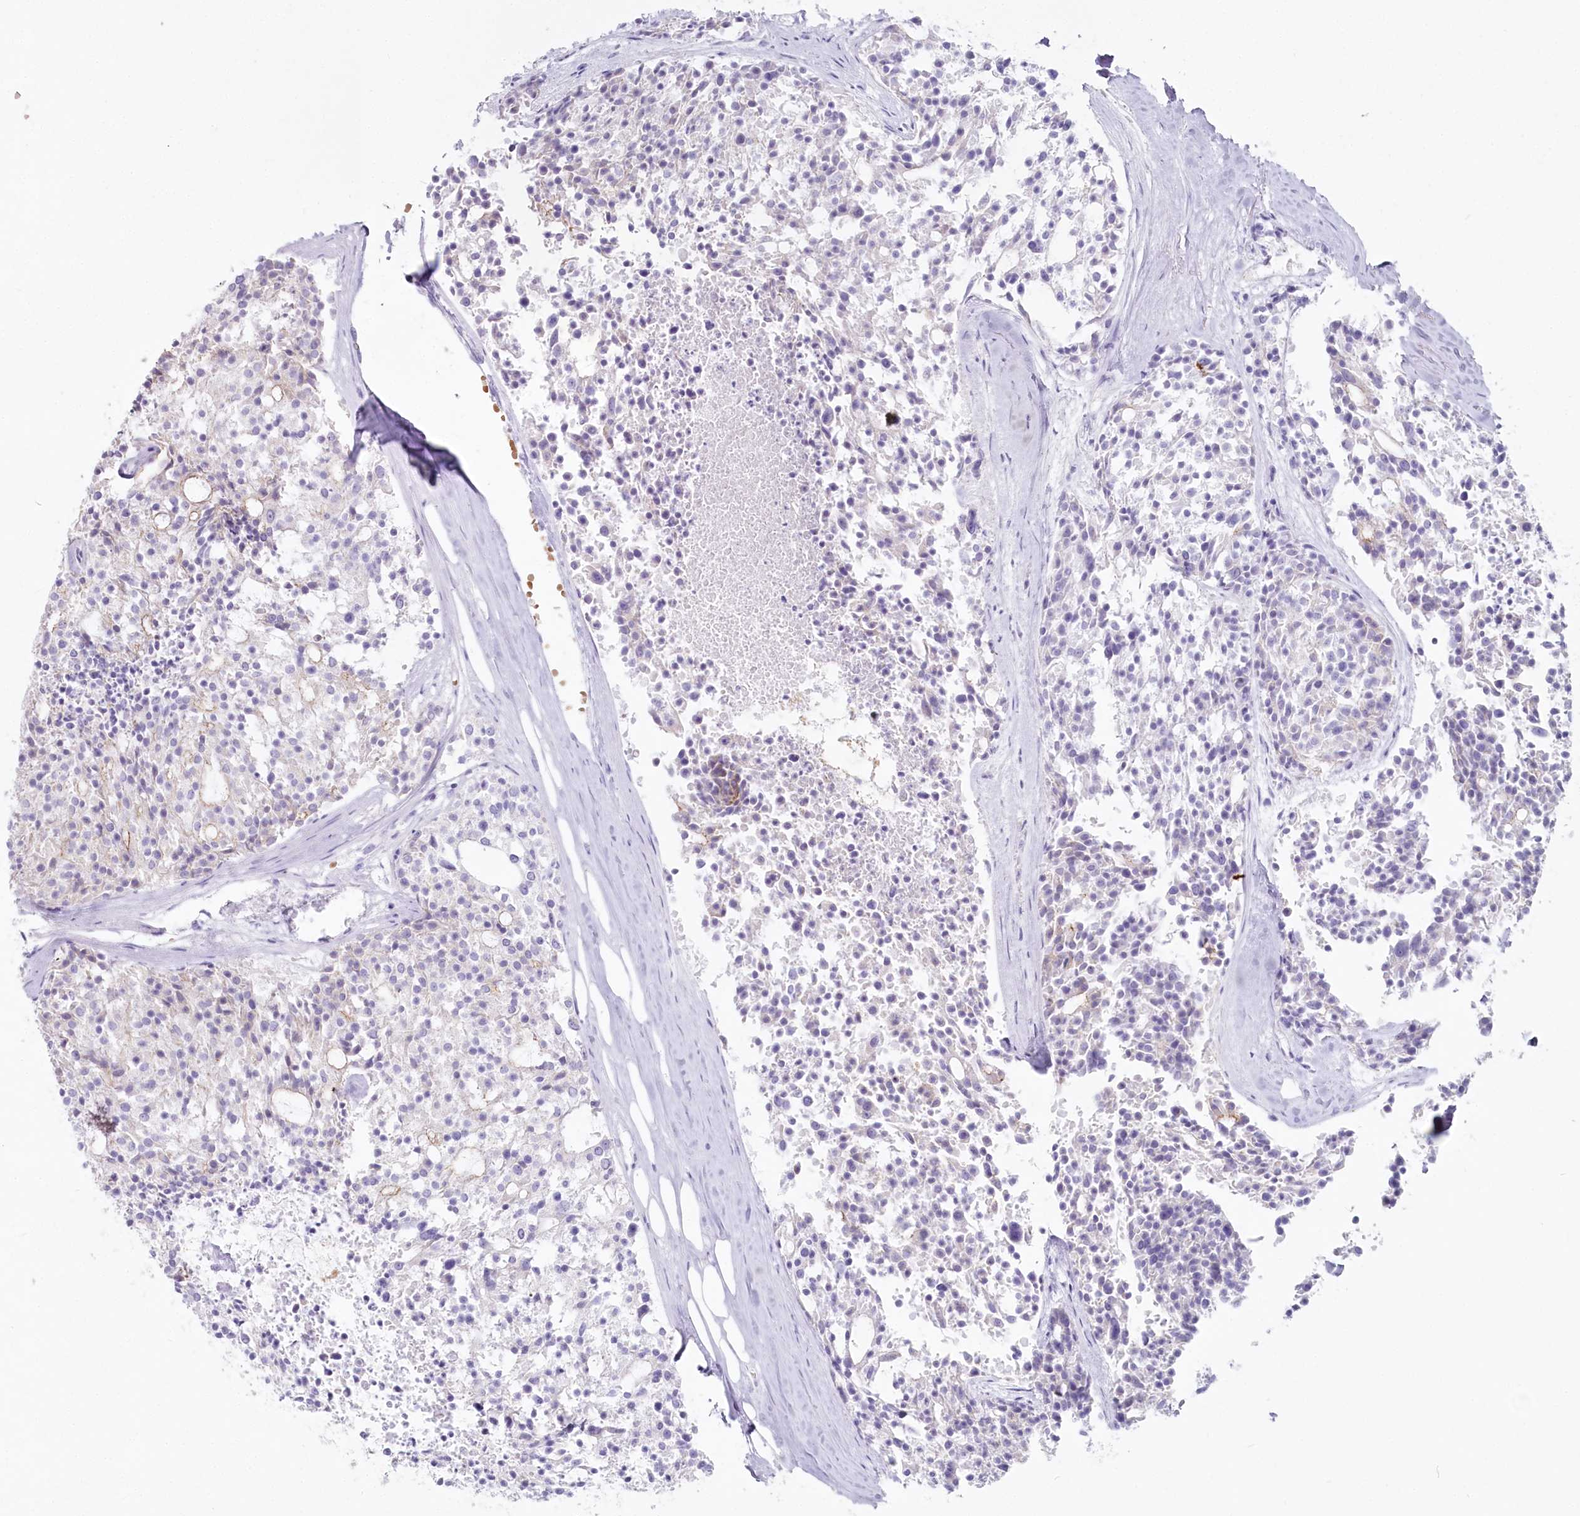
{"staining": {"intensity": "negative", "quantity": "none", "location": "none"}, "tissue": "carcinoid", "cell_type": "Tumor cells", "image_type": "cancer", "snomed": [{"axis": "morphology", "description": "Carcinoid, malignant, NOS"}, {"axis": "topography", "description": "Pancreas"}], "caption": "IHC of human malignant carcinoid exhibits no positivity in tumor cells. (Brightfield microscopy of DAB IHC at high magnification).", "gene": "IFIT5", "patient": {"sex": "female", "age": 54}}